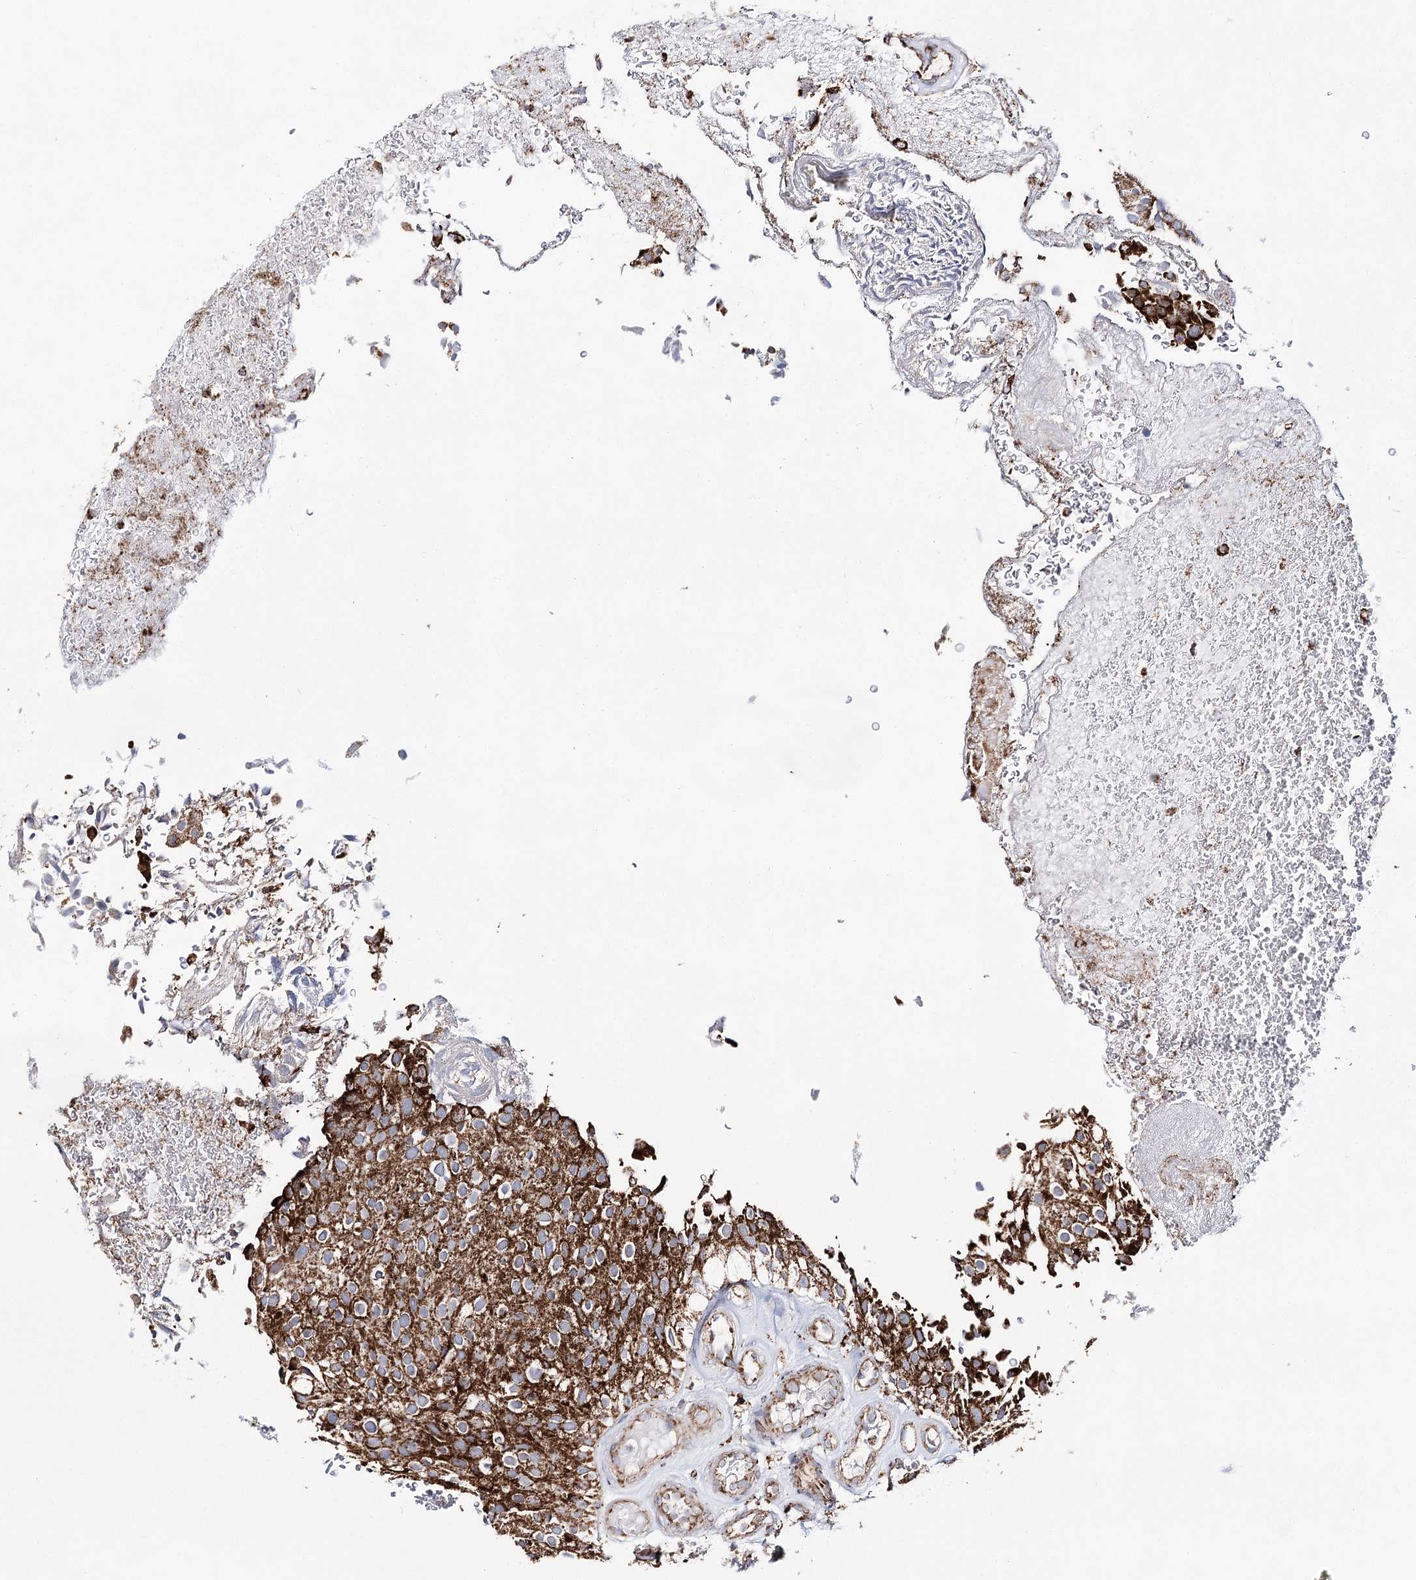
{"staining": {"intensity": "strong", "quantity": ">75%", "location": "cytoplasmic/membranous"}, "tissue": "urothelial cancer", "cell_type": "Tumor cells", "image_type": "cancer", "snomed": [{"axis": "morphology", "description": "Urothelial carcinoma, Low grade"}, {"axis": "topography", "description": "Urinary bladder"}], "caption": "Protein expression analysis of low-grade urothelial carcinoma displays strong cytoplasmic/membranous expression in approximately >75% of tumor cells. Ihc stains the protein of interest in brown and the nuclei are stained blue.", "gene": "NADK2", "patient": {"sex": "male", "age": 78}}